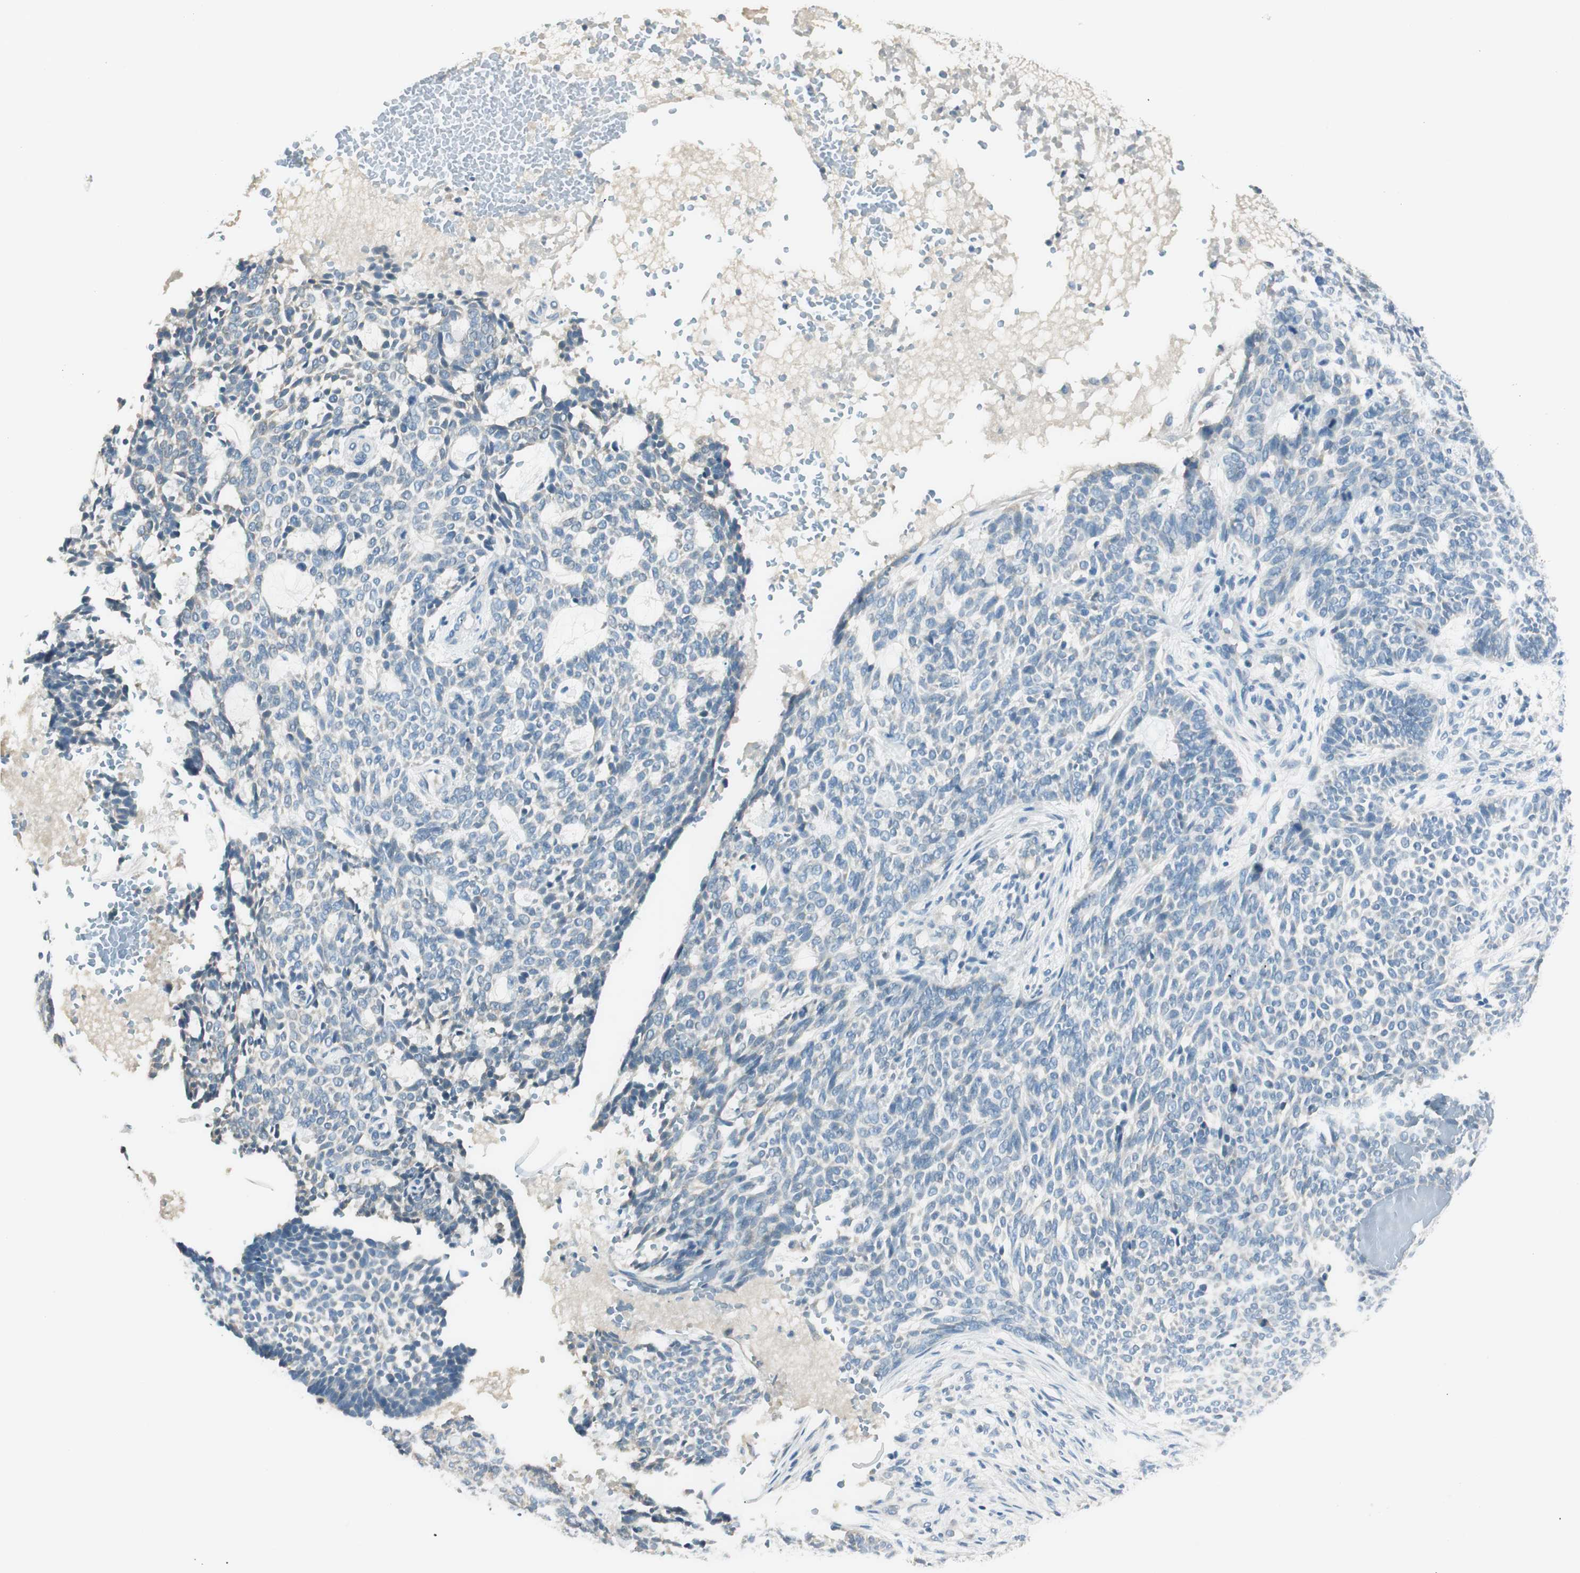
{"staining": {"intensity": "negative", "quantity": "none", "location": "none"}, "tissue": "skin cancer", "cell_type": "Tumor cells", "image_type": "cancer", "snomed": [{"axis": "morphology", "description": "Basal cell carcinoma"}, {"axis": "topography", "description": "Skin"}], "caption": "This is an immunohistochemistry micrograph of skin cancer. There is no expression in tumor cells.", "gene": "TACR3", "patient": {"sex": "male", "age": 87}}